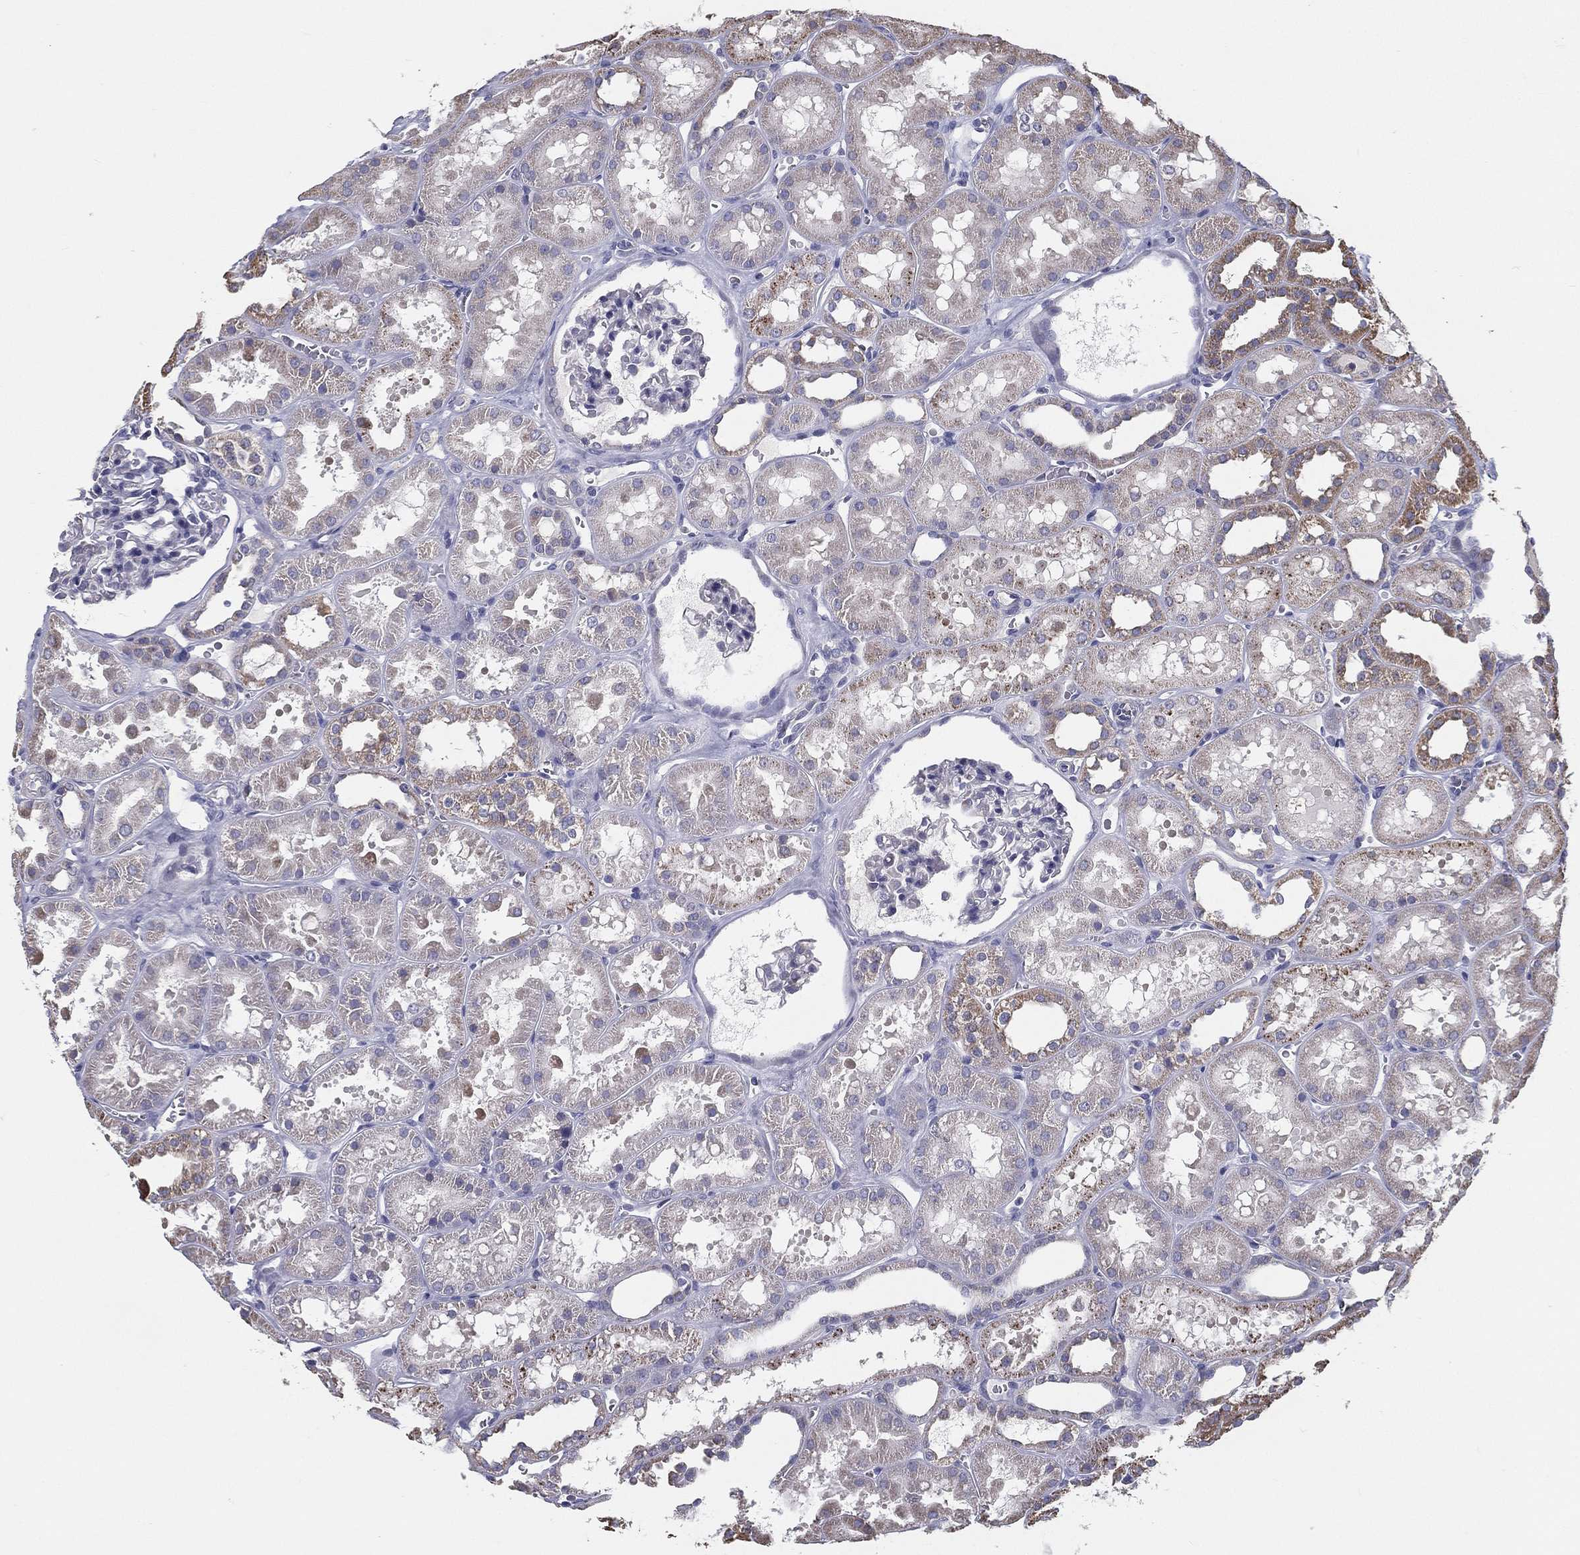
{"staining": {"intensity": "negative", "quantity": "none", "location": "none"}, "tissue": "kidney", "cell_type": "Cells in glomeruli", "image_type": "normal", "snomed": [{"axis": "morphology", "description": "Normal tissue, NOS"}, {"axis": "topography", "description": "Kidney"}], "caption": "A high-resolution histopathology image shows immunohistochemistry (IHC) staining of benign kidney, which exhibits no significant expression in cells in glomeruli.", "gene": "PCSK1", "patient": {"sex": "female", "age": 41}}